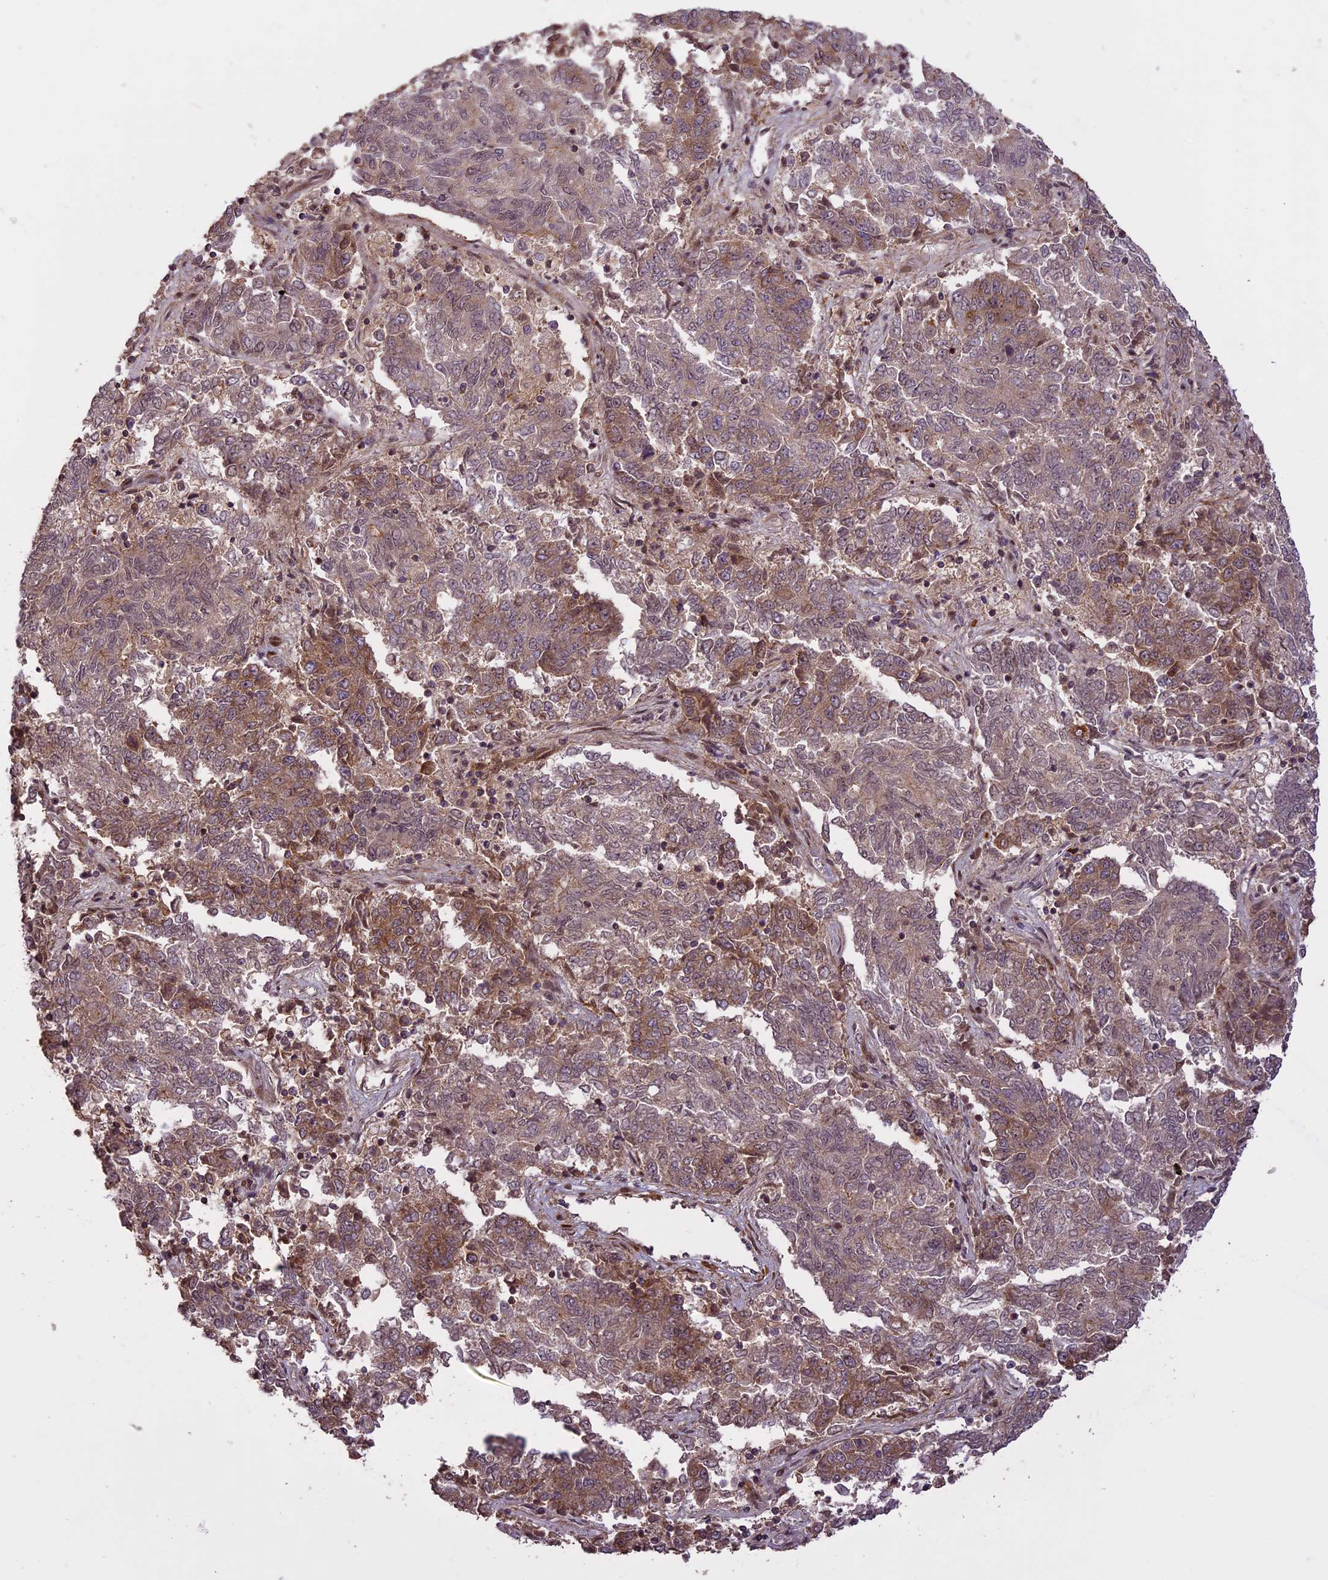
{"staining": {"intensity": "moderate", "quantity": "25%-75%", "location": "cytoplasmic/membranous"}, "tissue": "endometrial cancer", "cell_type": "Tumor cells", "image_type": "cancer", "snomed": [{"axis": "morphology", "description": "Adenocarcinoma, NOS"}, {"axis": "topography", "description": "Endometrium"}], "caption": "This is a histology image of immunohistochemistry staining of endometrial adenocarcinoma, which shows moderate staining in the cytoplasmic/membranous of tumor cells.", "gene": "ENHO", "patient": {"sex": "female", "age": 80}}